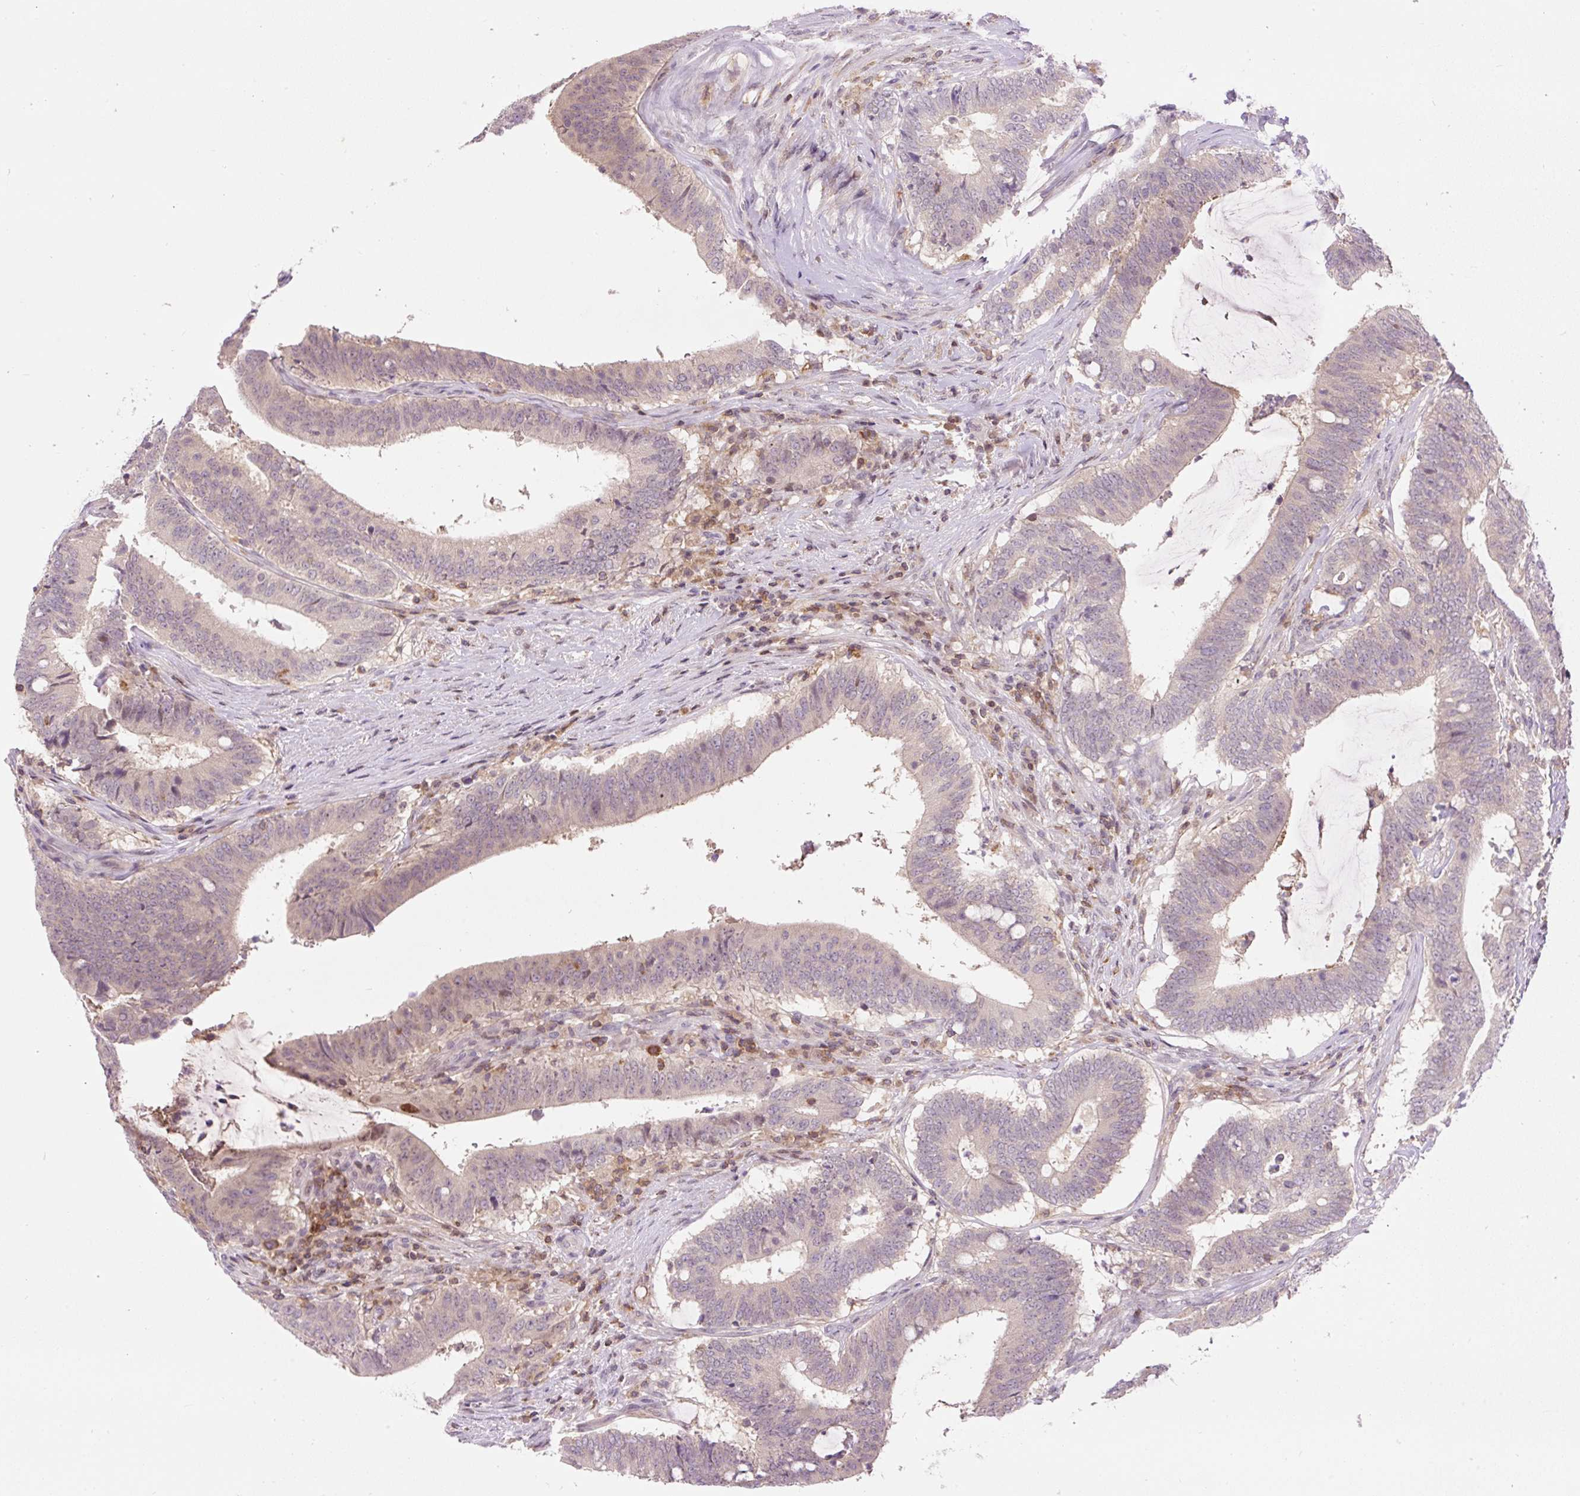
{"staining": {"intensity": "weak", "quantity": "<25%", "location": "cytoplasmic/membranous"}, "tissue": "colorectal cancer", "cell_type": "Tumor cells", "image_type": "cancer", "snomed": [{"axis": "morphology", "description": "Adenocarcinoma, NOS"}, {"axis": "topography", "description": "Colon"}], "caption": "Human colorectal adenocarcinoma stained for a protein using IHC demonstrates no positivity in tumor cells.", "gene": "CARD11", "patient": {"sex": "female", "age": 43}}